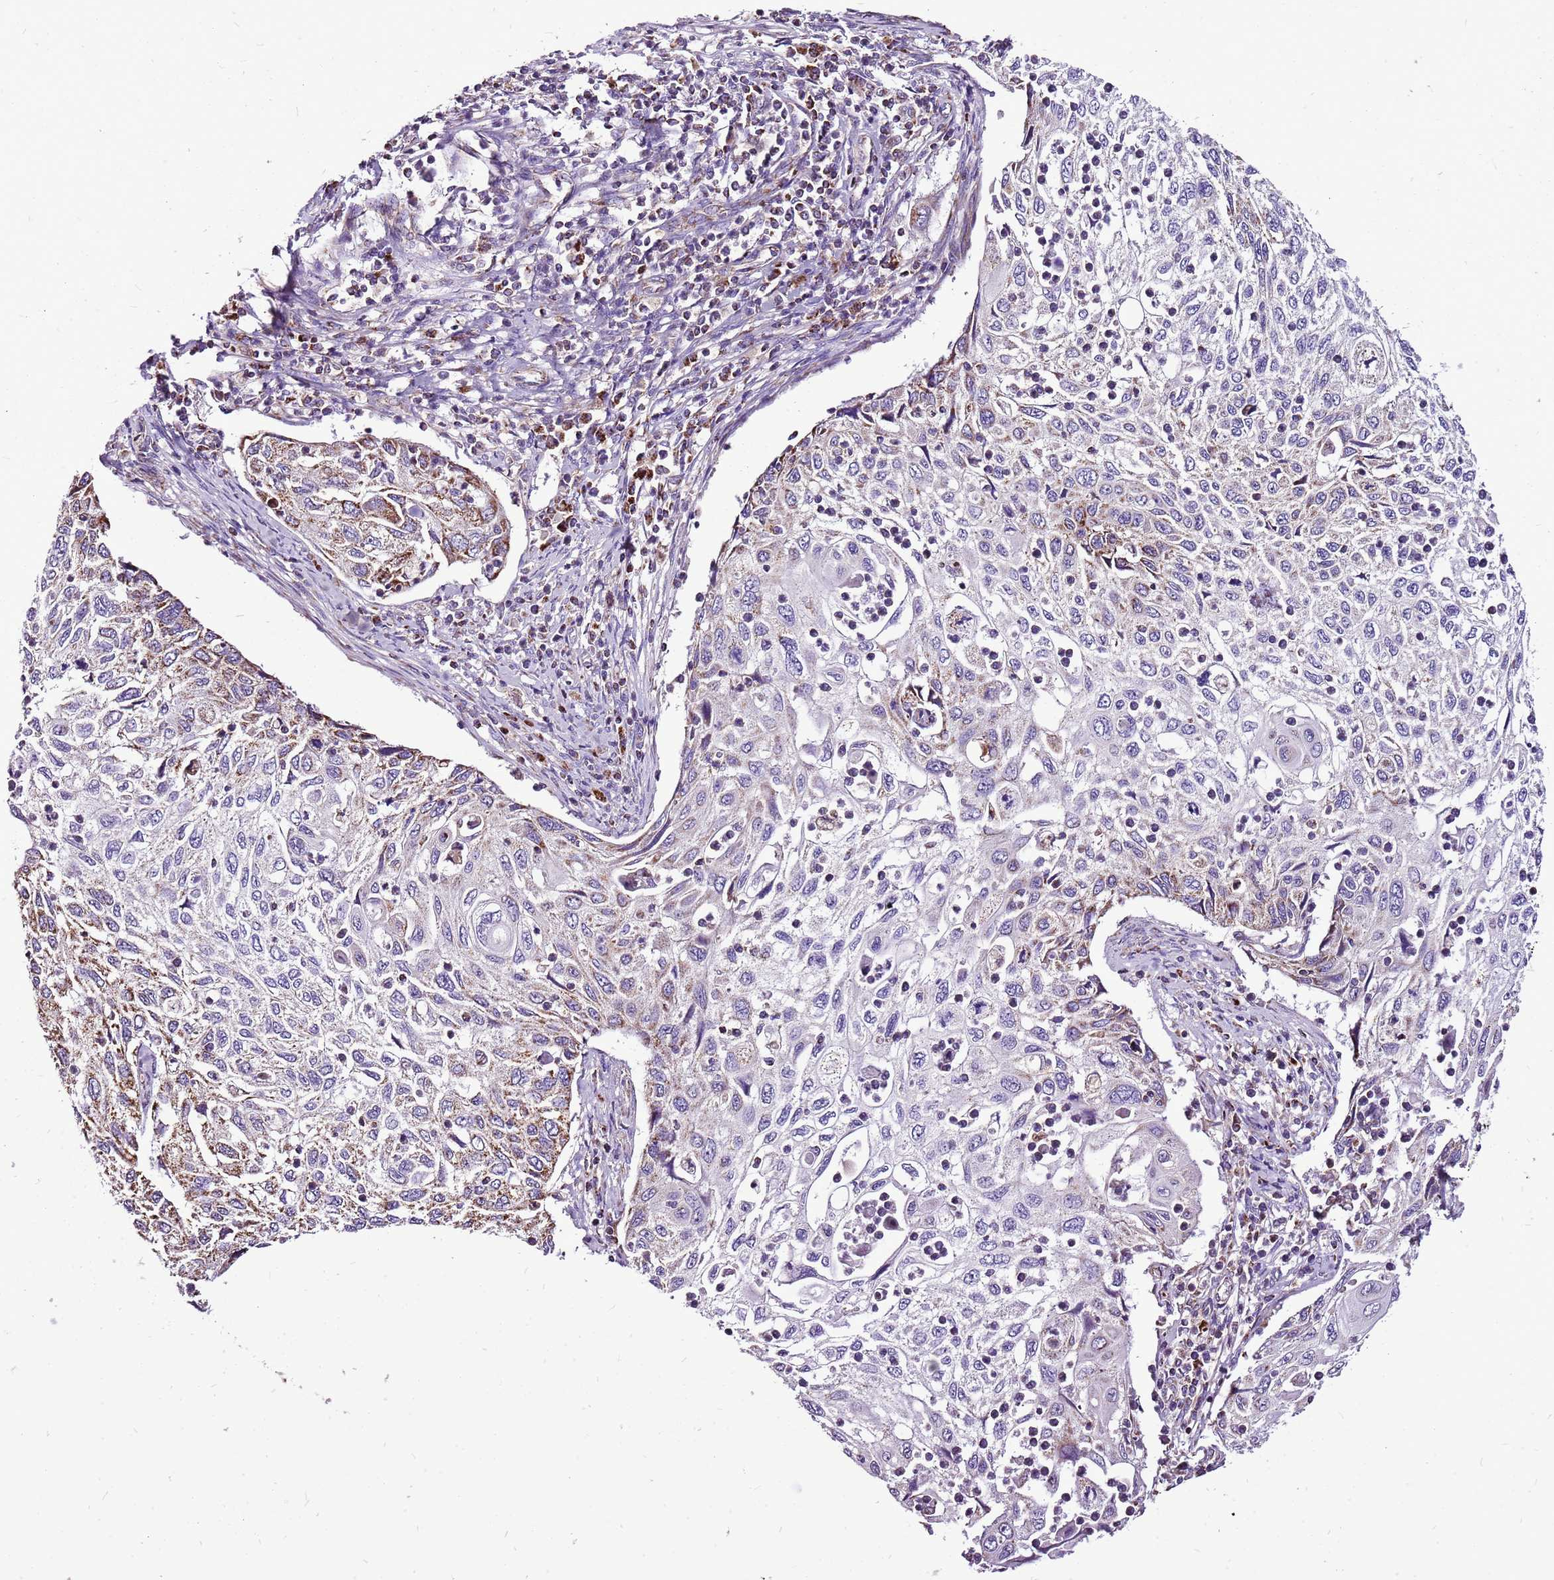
{"staining": {"intensity": "moderate", "quantity": "<25%", "location": "cytoplasmic/membranous"}, "tissue": "cervical cancer", "cell_type": "Tumor cells", "image_type": "cancer", "snomed": [{"axis": "morphology", "description": "Squamous cell carcinoma, NOS"}, {"axis": "topography", "description": "Cervix"}], "caption": "IHC of human cervical squamous cell carcinoma exhibits low levels of moderate cytoplasmic/membranous staining in approximately <25% of tumor cells.", "gene": "GCDH", "patient": {"sex": "female", "age": 70}}